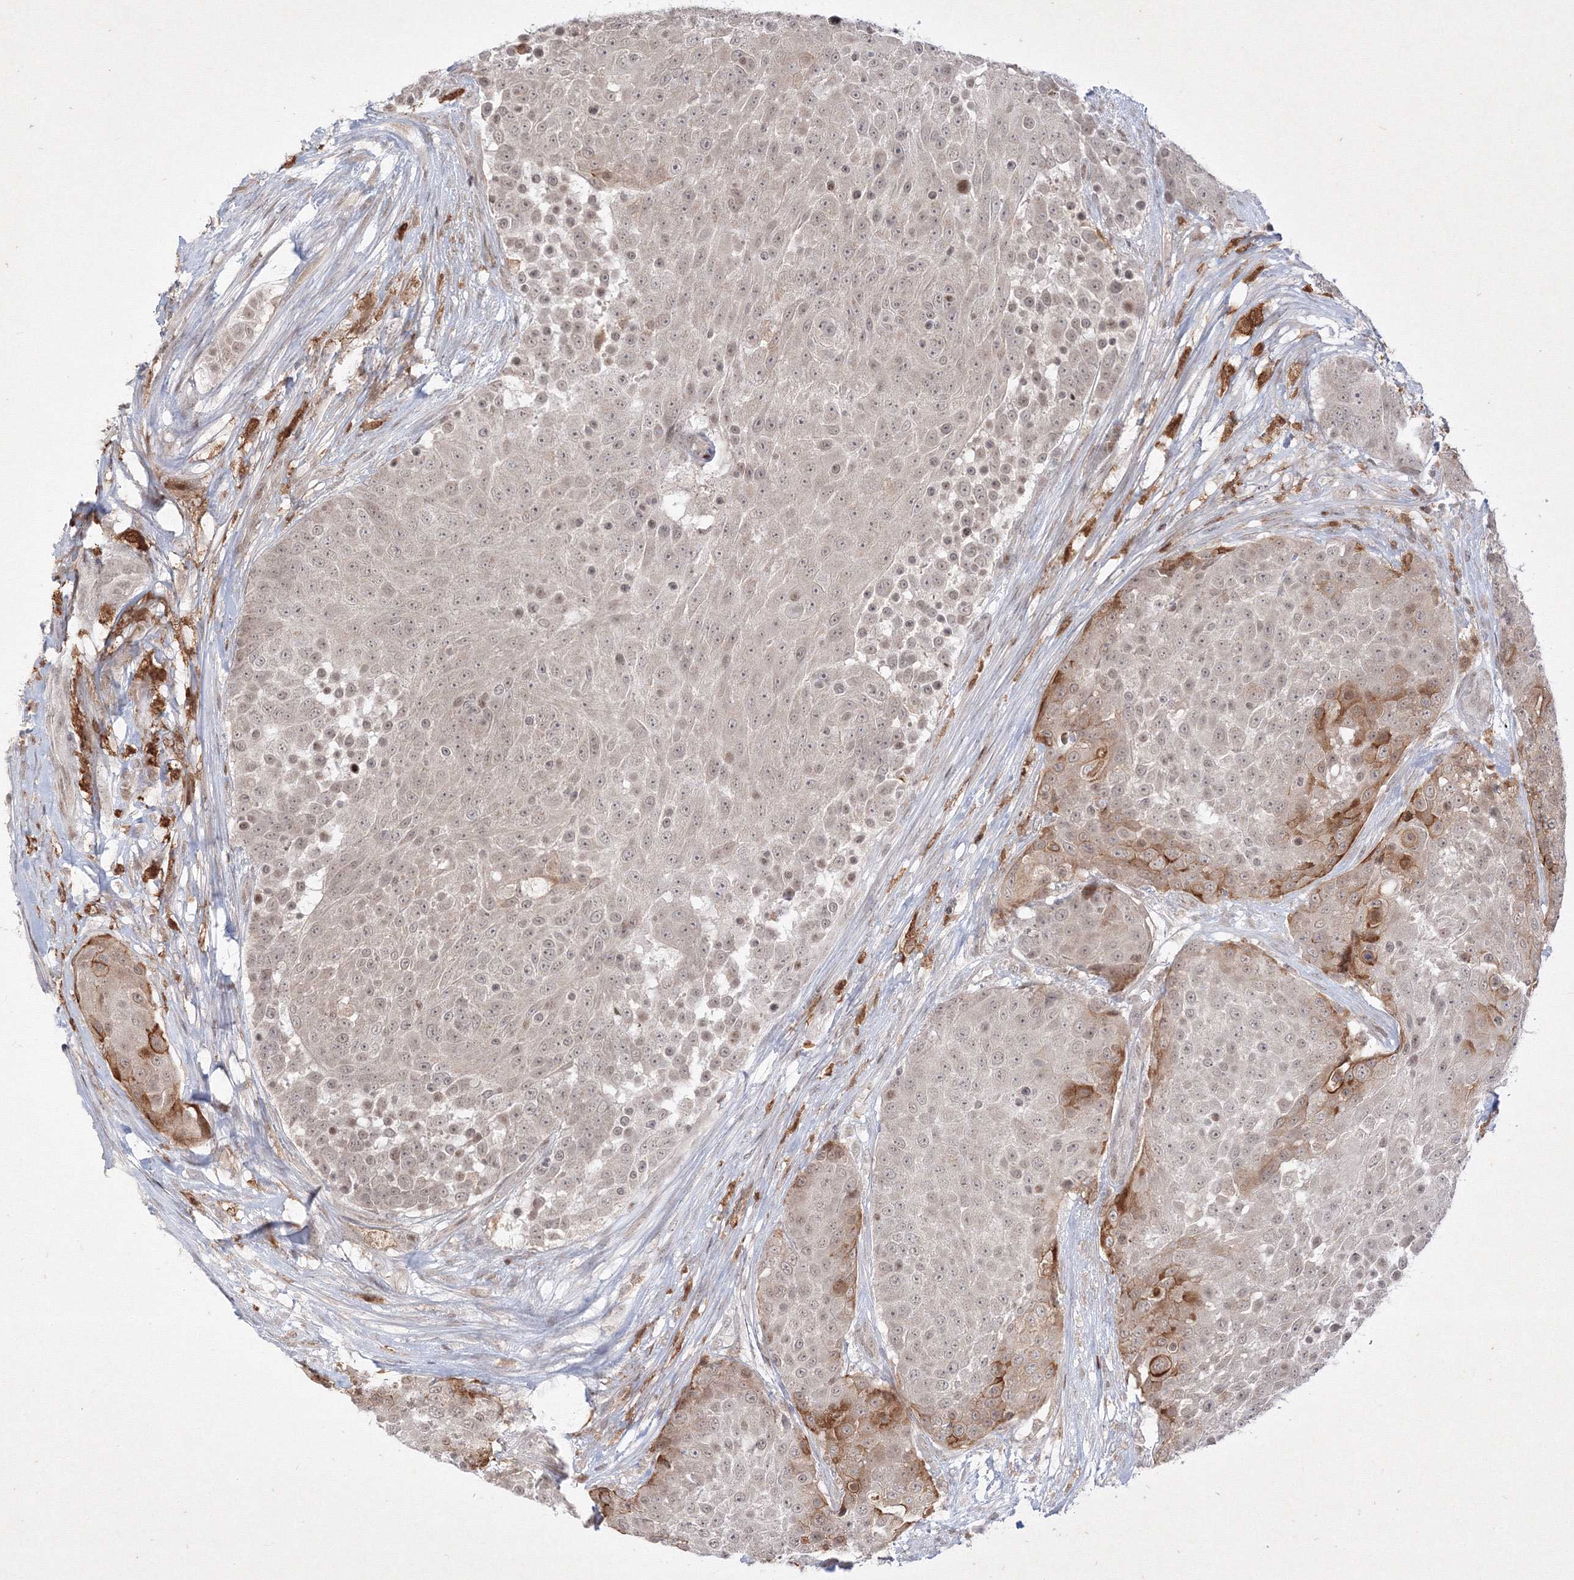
{"staining": {"intensity": "moderate", "quantity": "<25%", "location": "cytoplasmic/membranous,nuclear"}, "tissue": "urothelial cancer", "cell_type": "Tumor cells", "image_type": "cancer", "snomed": [{"axis": "morphology", "description": "Urothelial carcinoma, High grade"}, {"axis": "topography", "description": "Urinary bladder"}], "caption": "IHC (DAB) staining of urothelial cancer demonstrates moderate cytoplasmic/membranous and nuclear protein staining in approximately <25% of tumor cells.", "gene": "TAB1", "patient": {"sex": "female", "age": 63}}